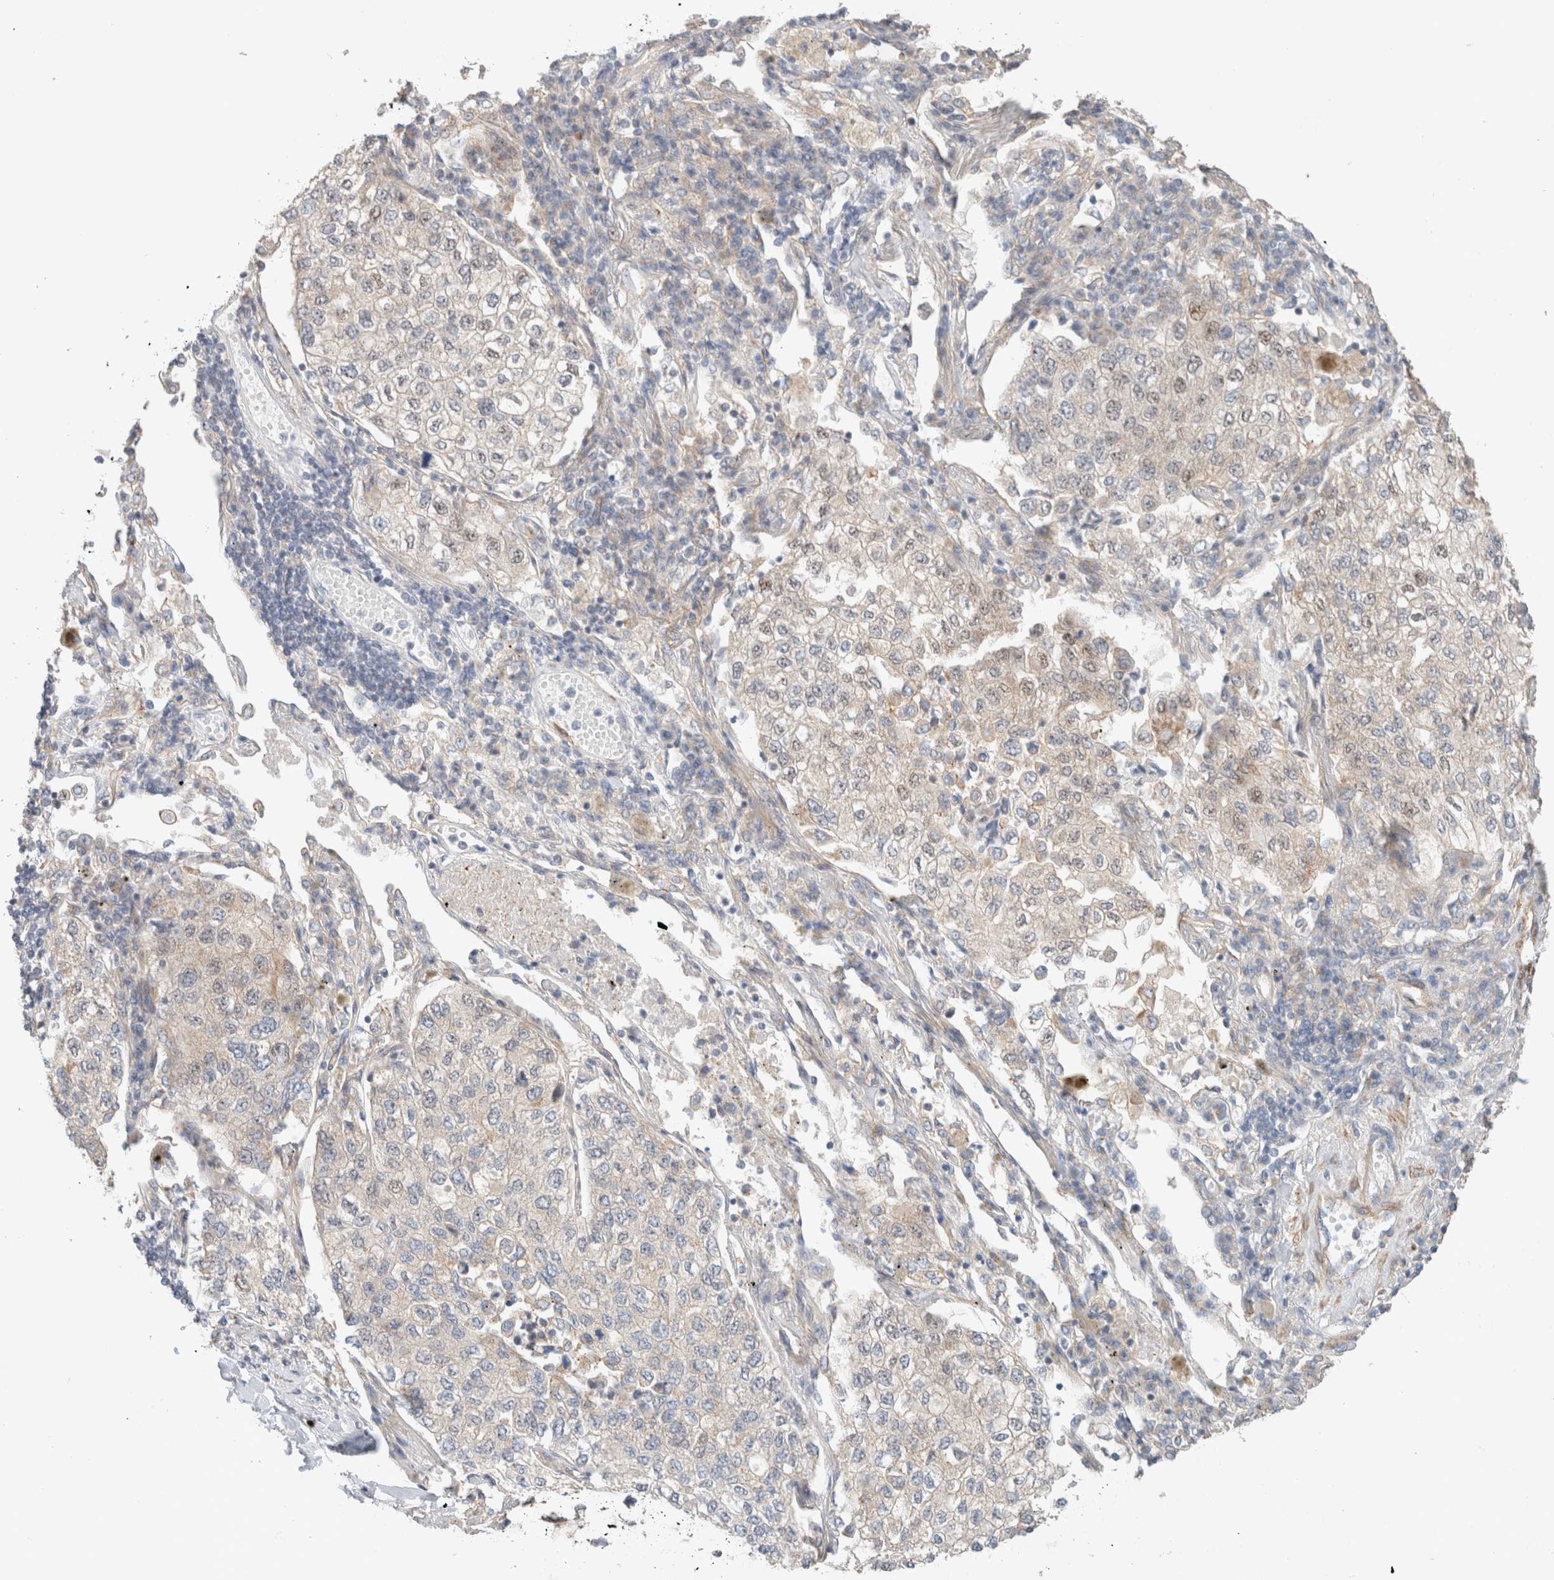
{"staining": {"intensity": "weak", "quantity": "<25%", "location": "cytoplasmic/membranous"}, "tissue": "lung cancer", "cell_type": "Tumor cells", "image_type": "cancer", "snomed": [{"axis": "morphology", "description": "Adenocarcinoma, NOS"}, {"axis": "topography", "description": "Lung"}], "caption": "This is a histopathology image of immunohistochemistry staining of lung cancer, which shows no staining in tumor cells. (Brightfield microscopy of DAB (3,3'-diaminobenzidine) IHC at high magnification).", "gene": "ID3", "patient": {"sex": "male", "age": 63}}